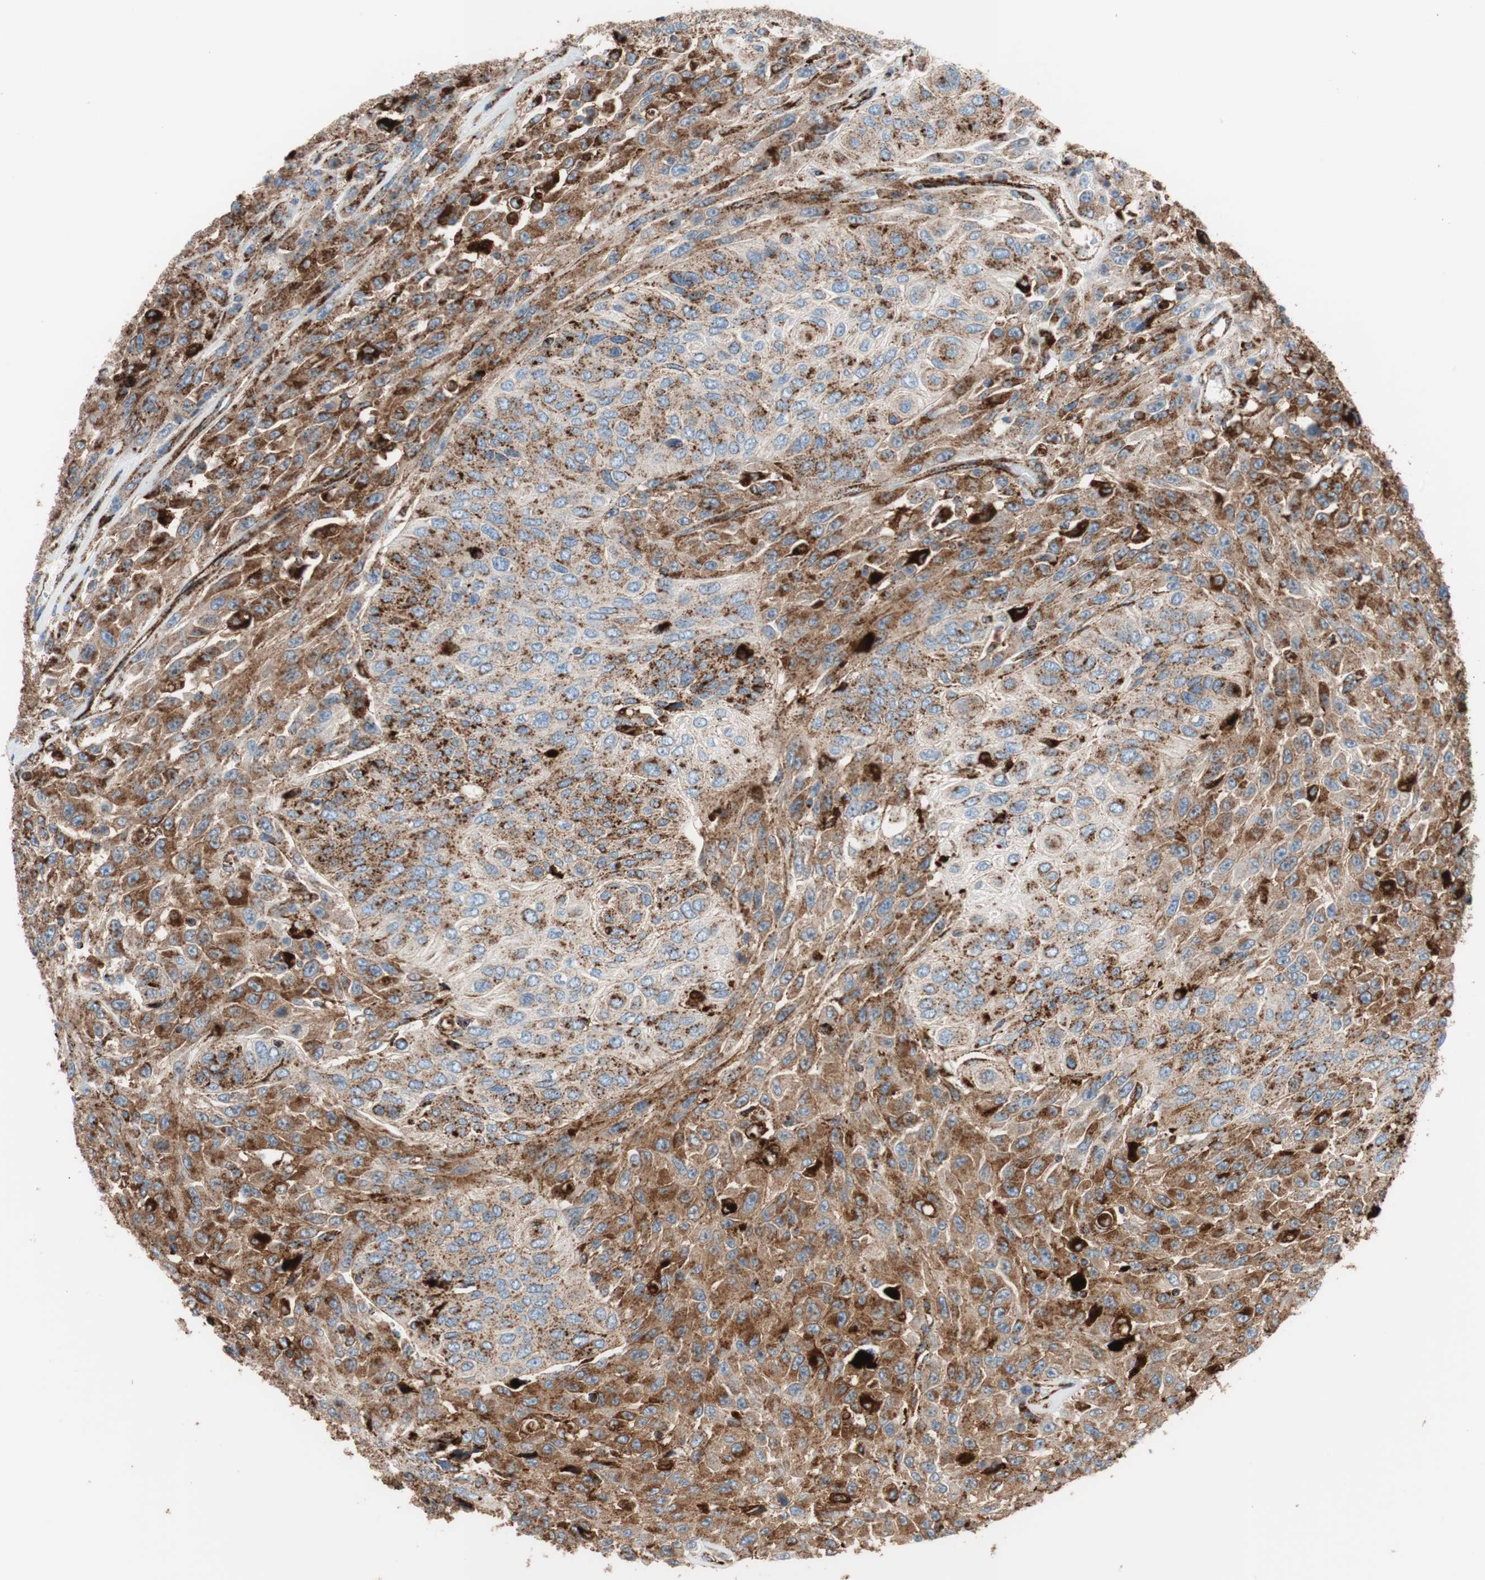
{"staining": {"intensity": "strong", "quantity": ">75%", "location": "cytoplasmic/membranous"}, "tissue": "urothelial cancer", "cell_type": "Tumor cells", "image_type": "cancer", "snomed": [{"axis": "morphology", "description": "Urothelial carcinoma, High grade"}, {"axis": "topography", "description": "Urinary bladder"}], "caption": "Immunohistochemistry (IHC) photomicrograph of human urothelial cancer stained for a protein (brown), which shows high levels of strong cytoplasmic/membranous staining in about >75% of tumor cells.", "gene": "LAMP1", "patient": {"sex": "male", "age": 66}}